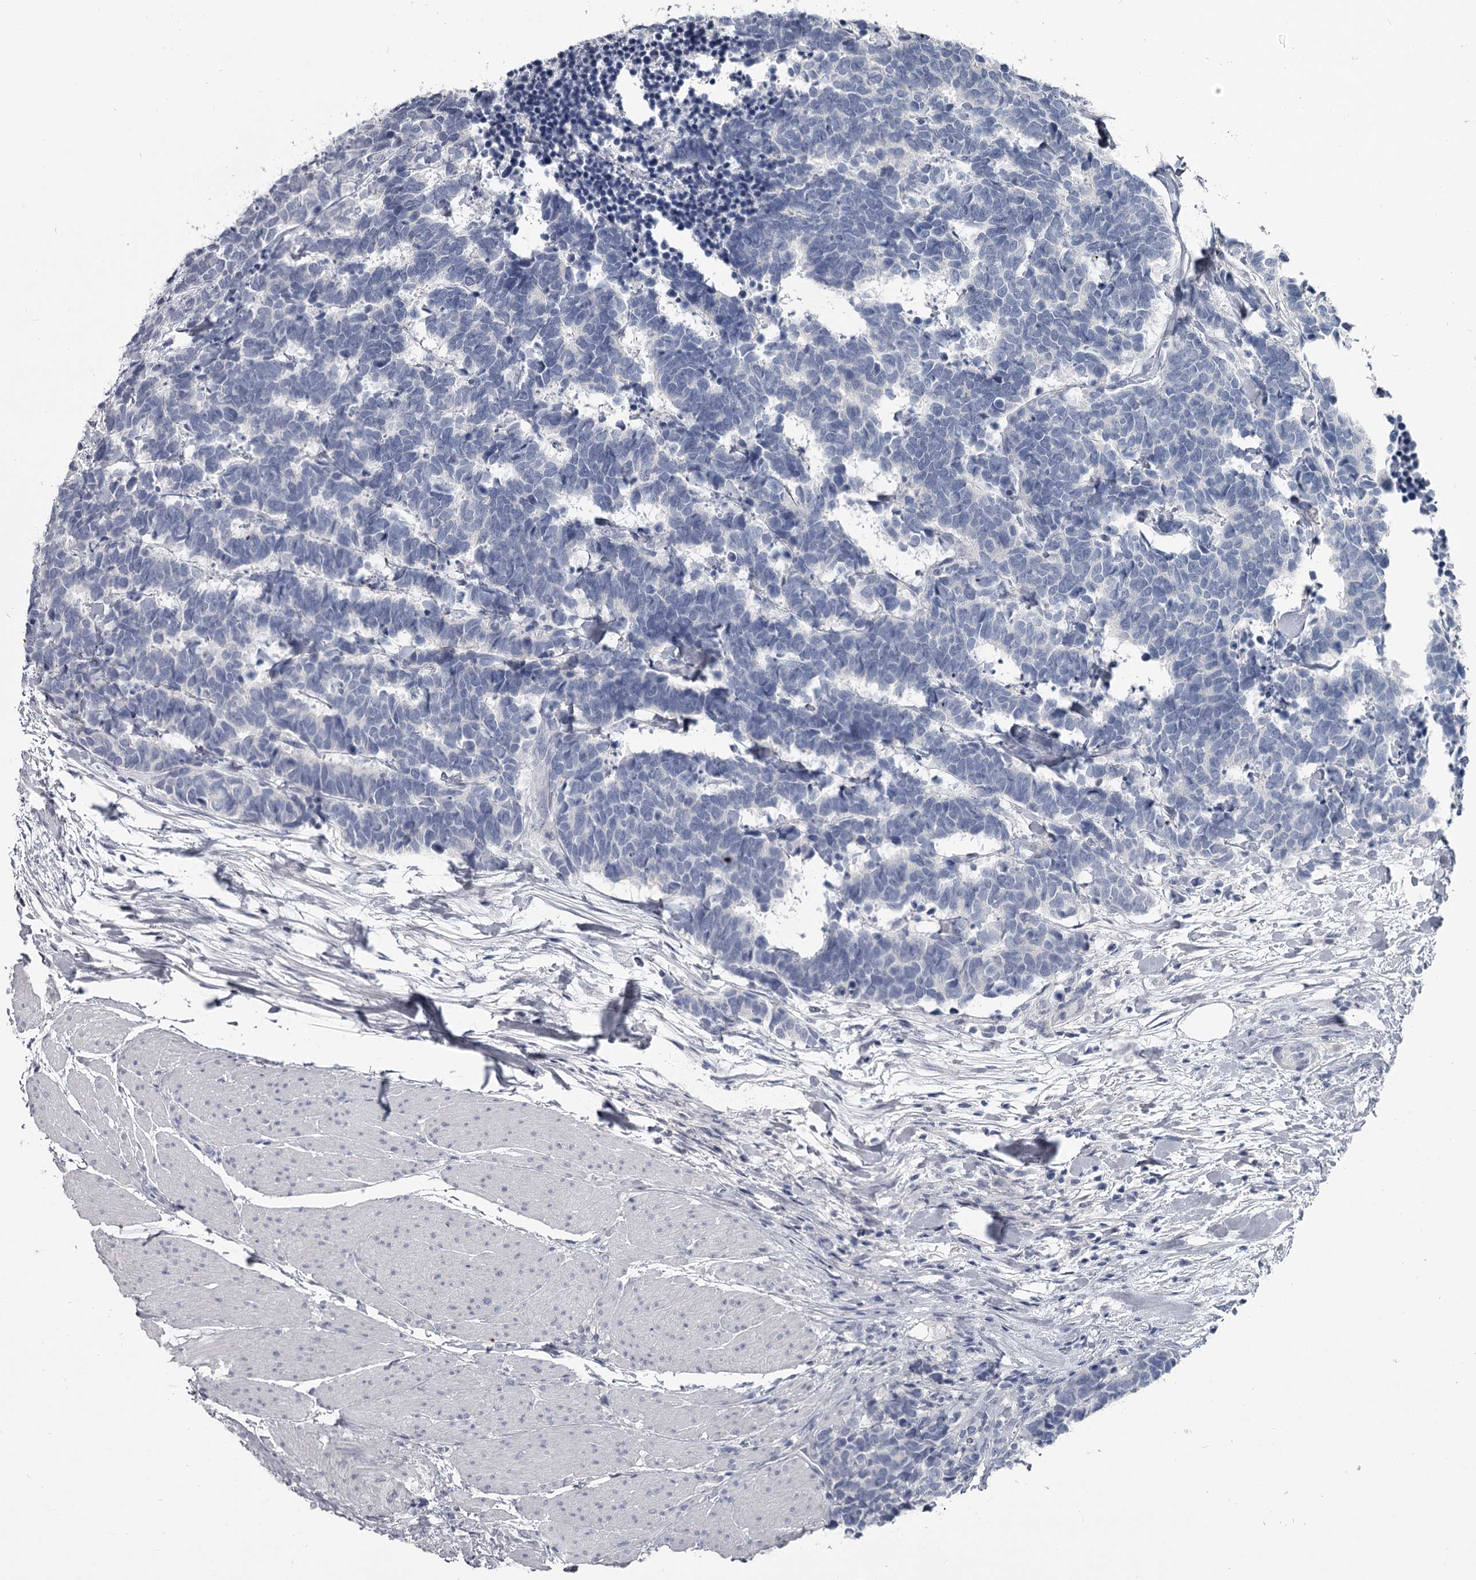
{"staining": {"intensity": "negative", "quantity": "none", "location": "none"}, "tissue": "carcinoid", "cell_type": "Tumor cells", "image_type": "cancer", "snomed": [{"axis": "morphology", "description": "Carcinoma, NOS"}, {"axis": "morphology", "description": "Carcinoid, malignant, NOS"}, {"axis": "topography", "description": "Urinary bladder"}], "caption": "The micrograph shows no staining of tumor cells in carcinoid (malignant).", "gene": "DAO", "patient": {"sex": "male", "age": 57}}